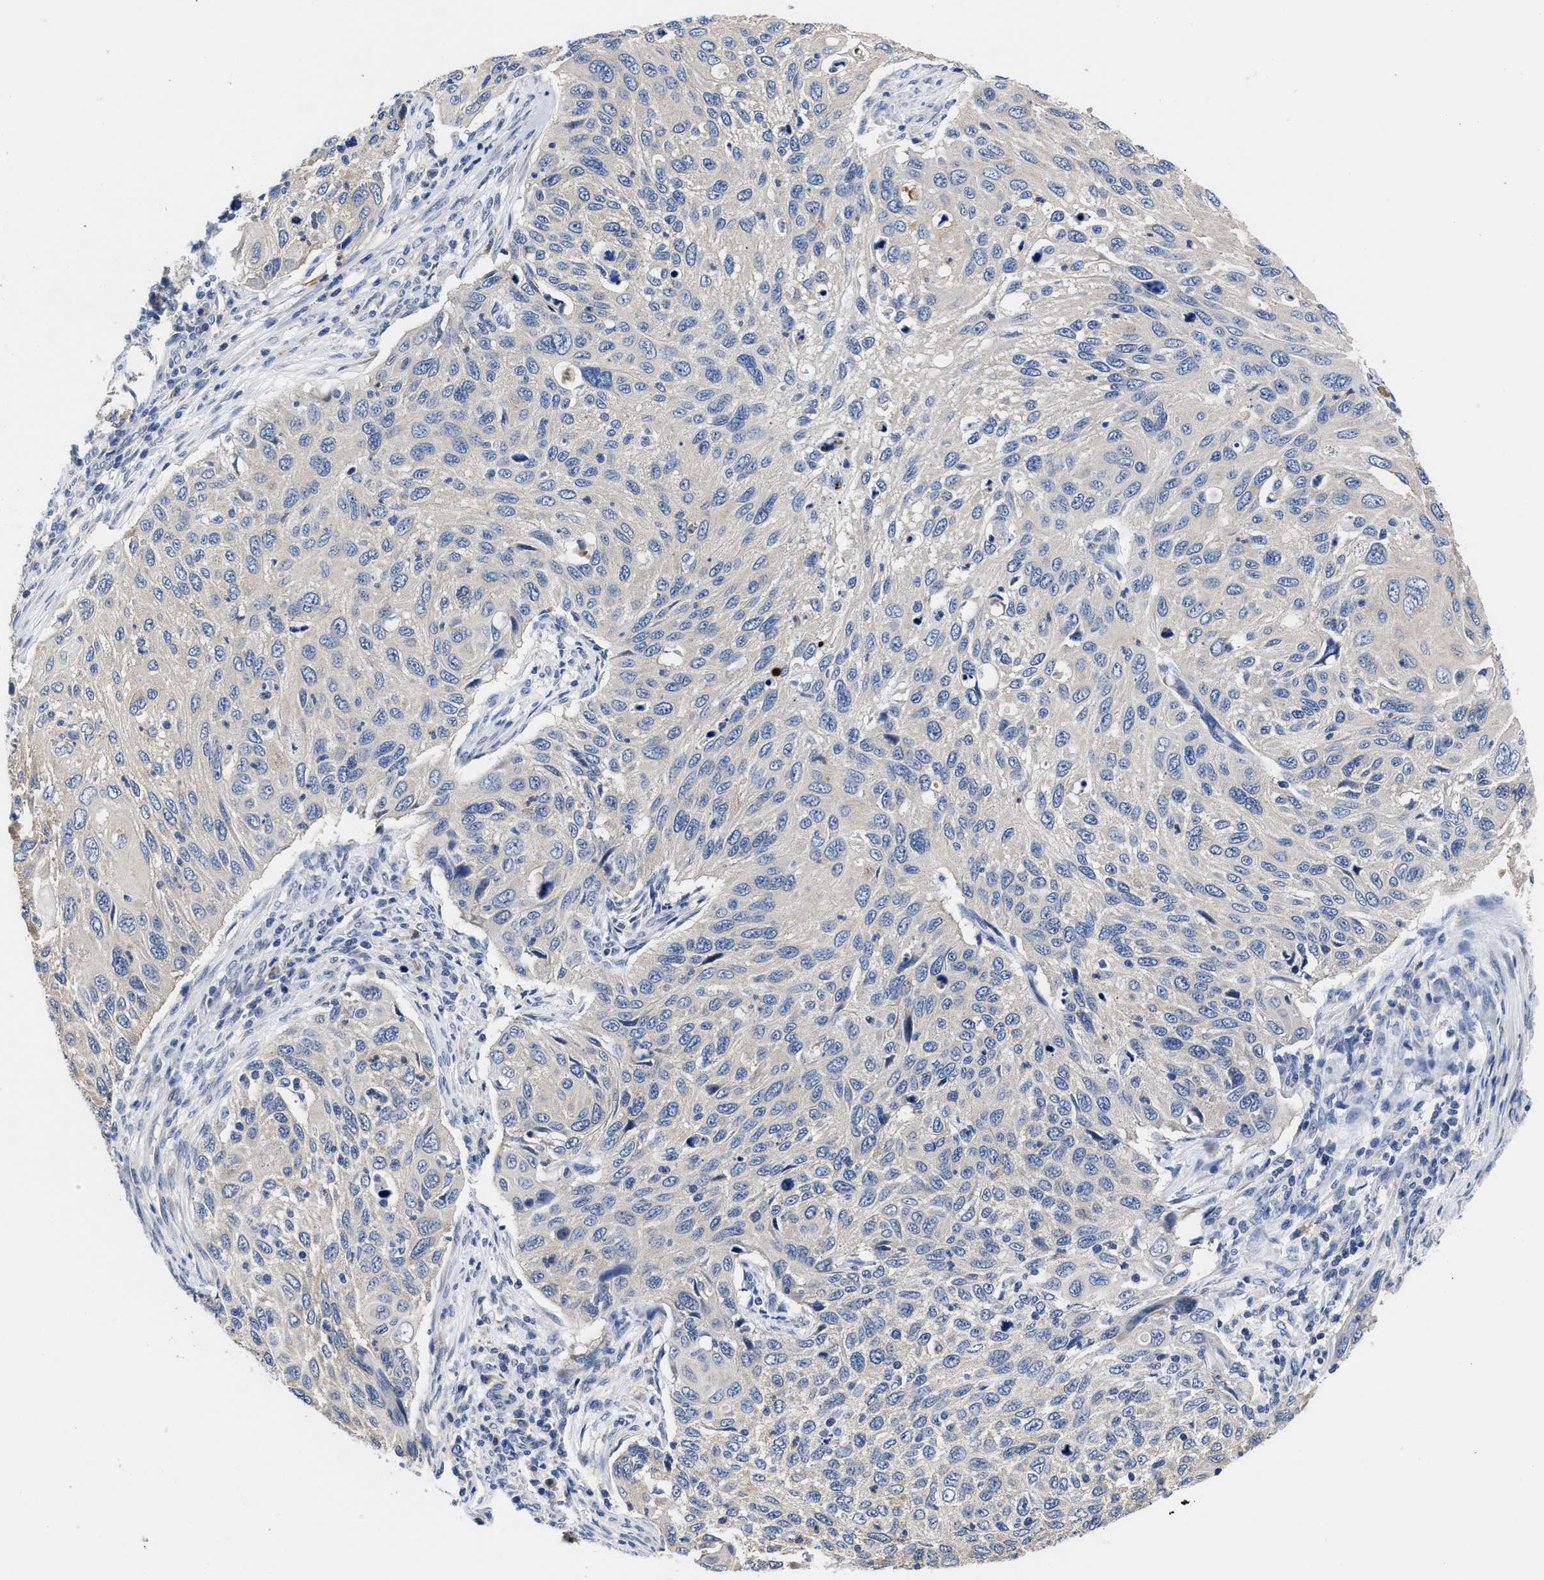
{"staining": {"intensity": "negative", "quantity": "none", "location": "none"}, "tissue": "cervical cancer", "cell_type": "Tumor cells", "image_type": "cancer", "snomed": [{"axis": "morphology", "description": "Squamous cell carcinoma, NOS"}, {"axis": "topography", "description": "Cervix"}], "caption": "A high-resolution micrograph shows IHC staining of cervical cancer (squamous cell carcinoma), which exhibits no significant positivity in tumor cells. (DAB (3,3'-diaminobenzidine) IHC, high magnification).", "gene": "HOOK1", "patient": {"sex": "female", "age": 70}}